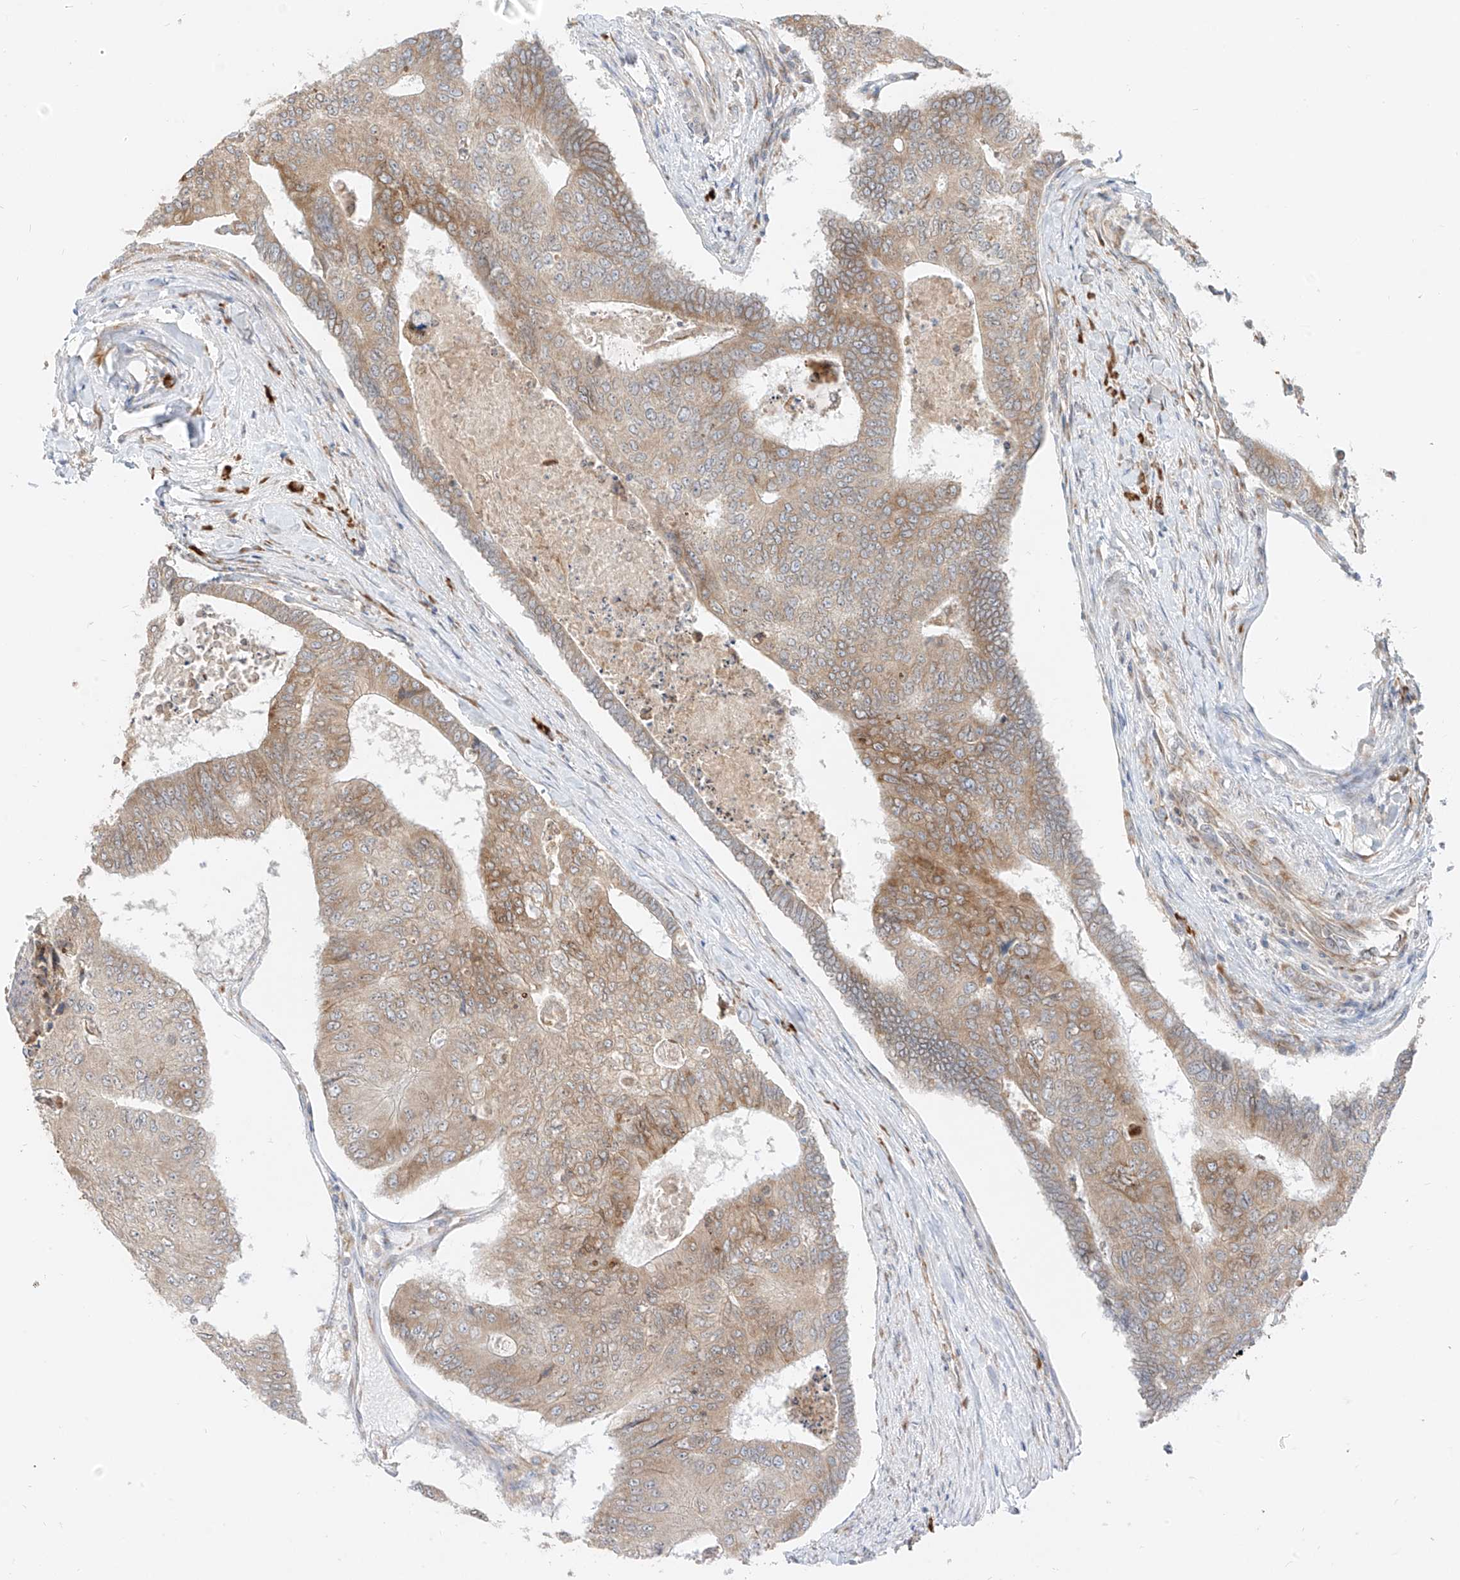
{"staining": {"intensity": "moderate", "quantity": "25%-75%", "location": "cytoplasmic/membranous"}, "tissue": "colorectal cancer", "cell_type": "Tumor cells", "image_type": "cancer", "snomed": [{"axis": "morphology", "description": "Adenocarcinoma, NOS"}, {"axis": "topography", "description": "Colon"}], "caption": "Human colorectal cancer stained with a brown dye exhibits moderate cytoplasmic/membranous positive expression in approximately 25%-75% of tumor cells.", "gene": "STT3A", "patient": {"sex": "female", "age": 67}}